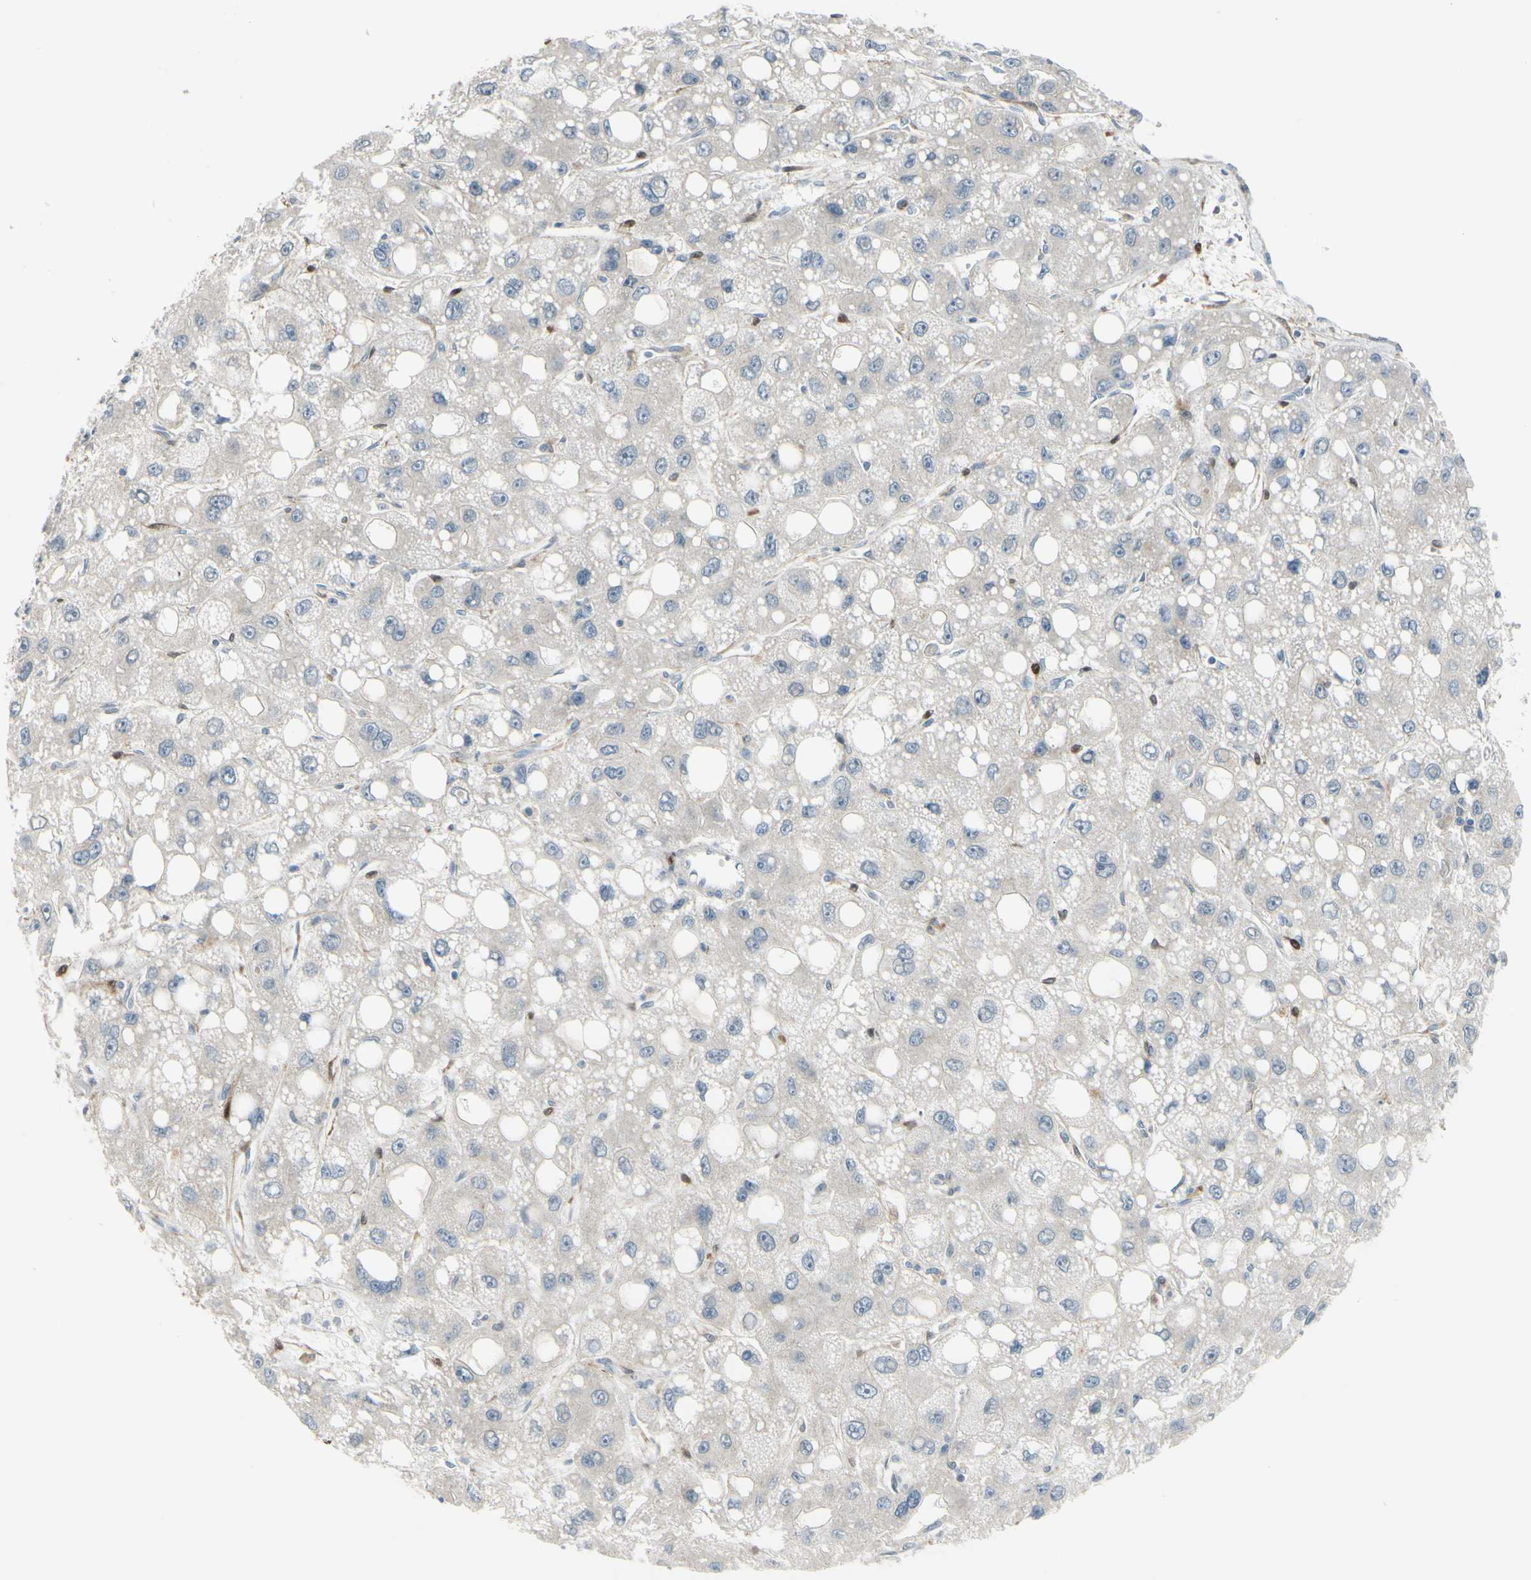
{"staining": {"intensity": "negative", "quantity": "none", "location": "none"}, "tissue": "liver cancer", "cell_type": "Tumor cells", "image_type": "cancer", "snomed": [{"axis": "morphology", "description": "Carcinoma, Hepatocellular, NOS"}, {"axis": "topography", "description": "Liver"}], "caption": "DAB immunohistochemical staining of liver cancer (hepatocellular carcinoma) shows no significant expression in tumor cells. (Stains: DAB IHC with hematoxylin counter stain, Microscopy: brightfield microscopy at high magnification).", "gene": "FHL2", "patient": {"sex": "male", "age": 55}}